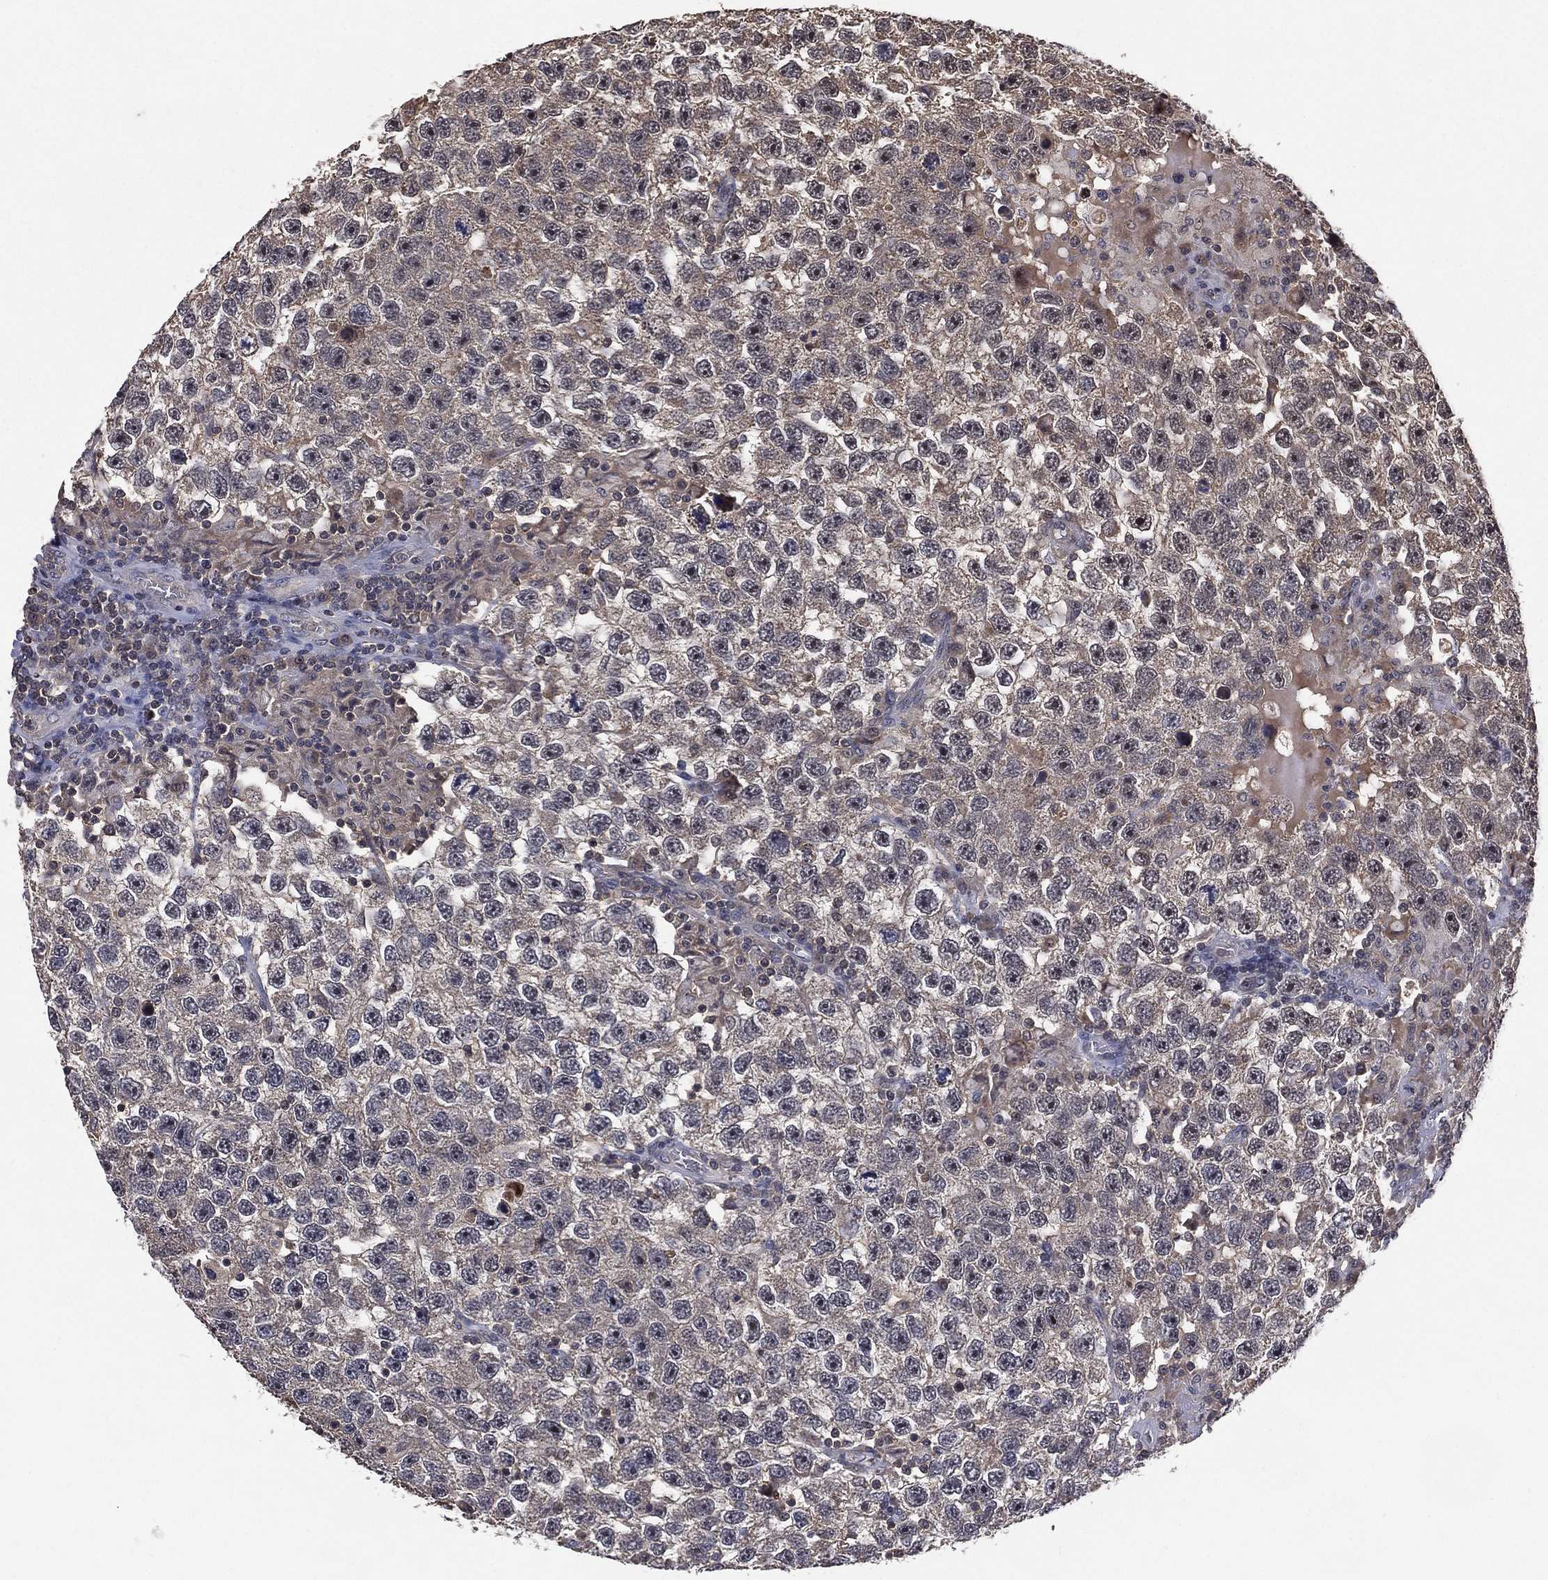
{"staining": {"intensity": "negative", "quantity": "none", "location": "none"}, "tissue": "testis cancer", "cell_type": "Tumor cells", "image_type": "cancer", "snomed": [{"axis": "morphology", "description": "Seminoma, NOS"}, {"axis": "topography", "description": "Testis"}], "caption": "Micrograph shows no significant protein staining in tumor cells of testis cancer (seminoma). (Brightfield microscopy of DAB immunohistochemistry (IHC) at high magnification).", "gene": "NELFCD", "patient": {"sex": "male", "age": 26}}